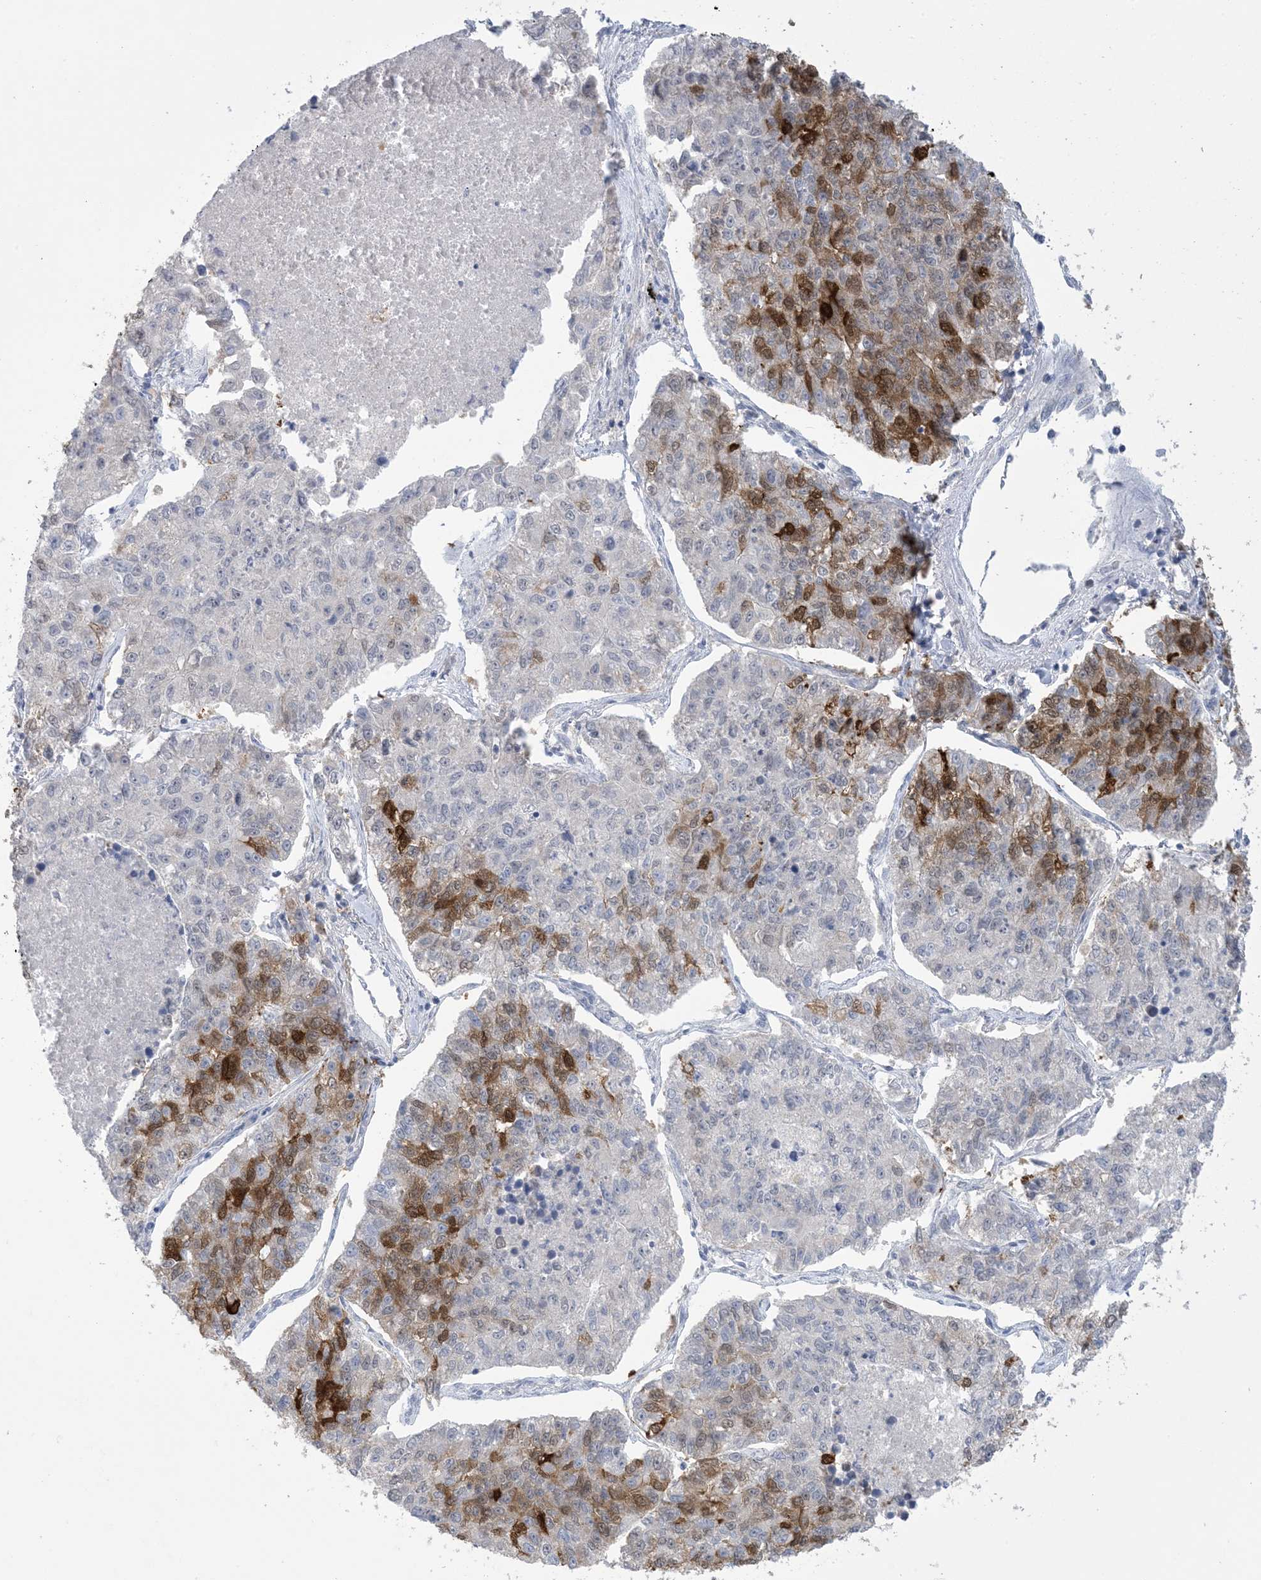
{"staining": {"intensity": "moderate", "quantity": "25%-75%", "location": "cytoplasmic/membranous"}, "tissue": "lung cancer", "cell_type": "Tumor cells", "image_type": "cancer", "snomed": [{"axis": "morphology", "description": "Adenocarcinoma, NOS"}, {"axis": "topography", "description": "Lung"}], "caption": "This histopathology image exhibits immunohistochemistry staining of human adenocarcinoma (lung), with medium moderate cytoplasmic/membranous expression in about 25%-75% of tumor cells.", "gene": "HMGCS1", "patient": {"sex": "male", "age": 49}}